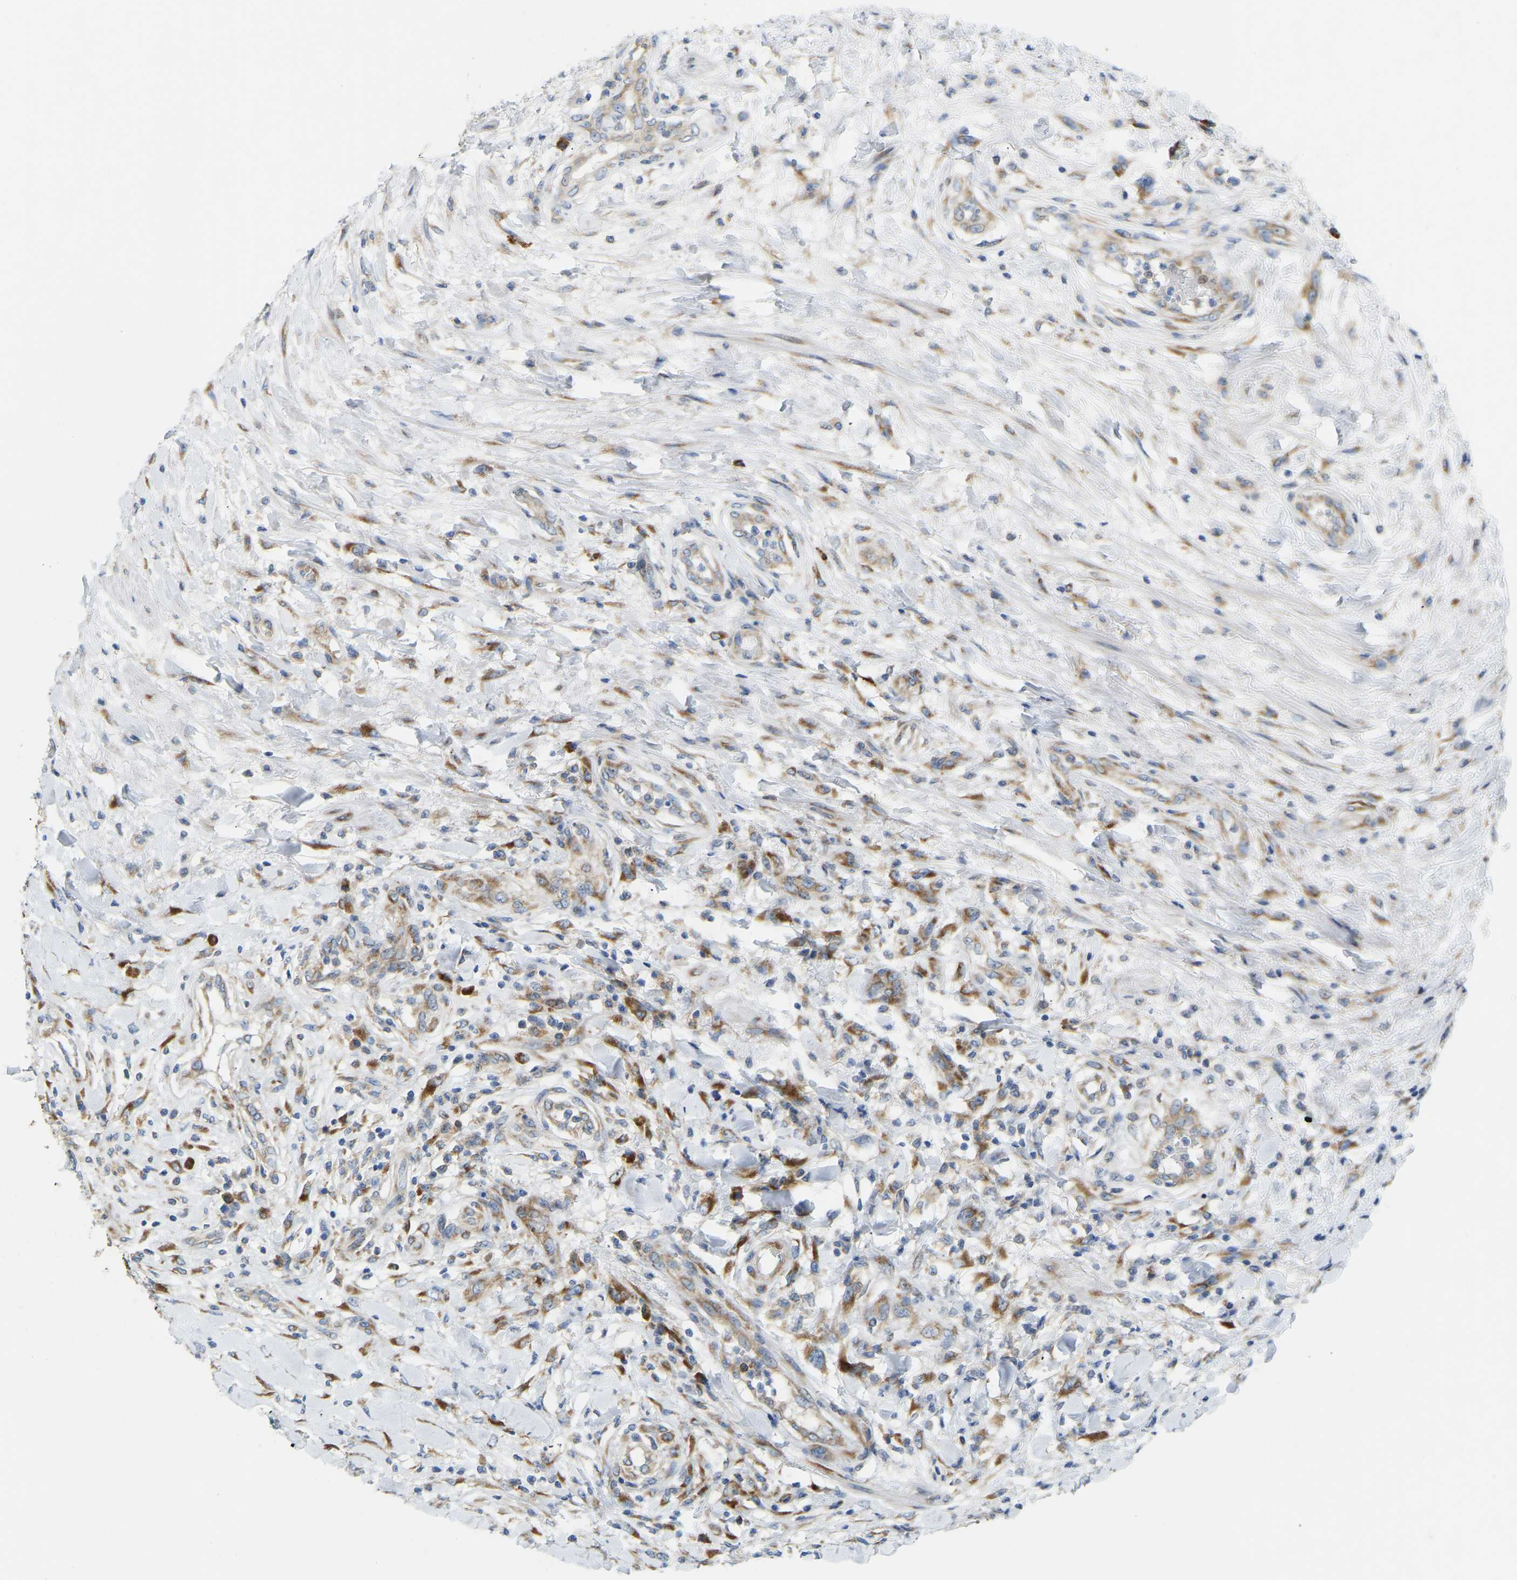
{"staining": {"intensity": "moderate", "quantity": "25%-75%", "location": "cytoplasmic/membranous"}, "tissue": "testis cancer", "cell_type": "Tumor cells", "image_type": "cancer", "snomed": [{"axis": "morphology", "description": "Seminoma, NOS"}, {"axis": "topography", "description": "Testis"}], "caption": "Protein expression analysis of human seminoma (testis) reveals moderate cytoplasmic/membranous staining in about 25%-75% of tumor cells.", "gene": "SND1", "patient": {"sex": "male", "age": 59}}